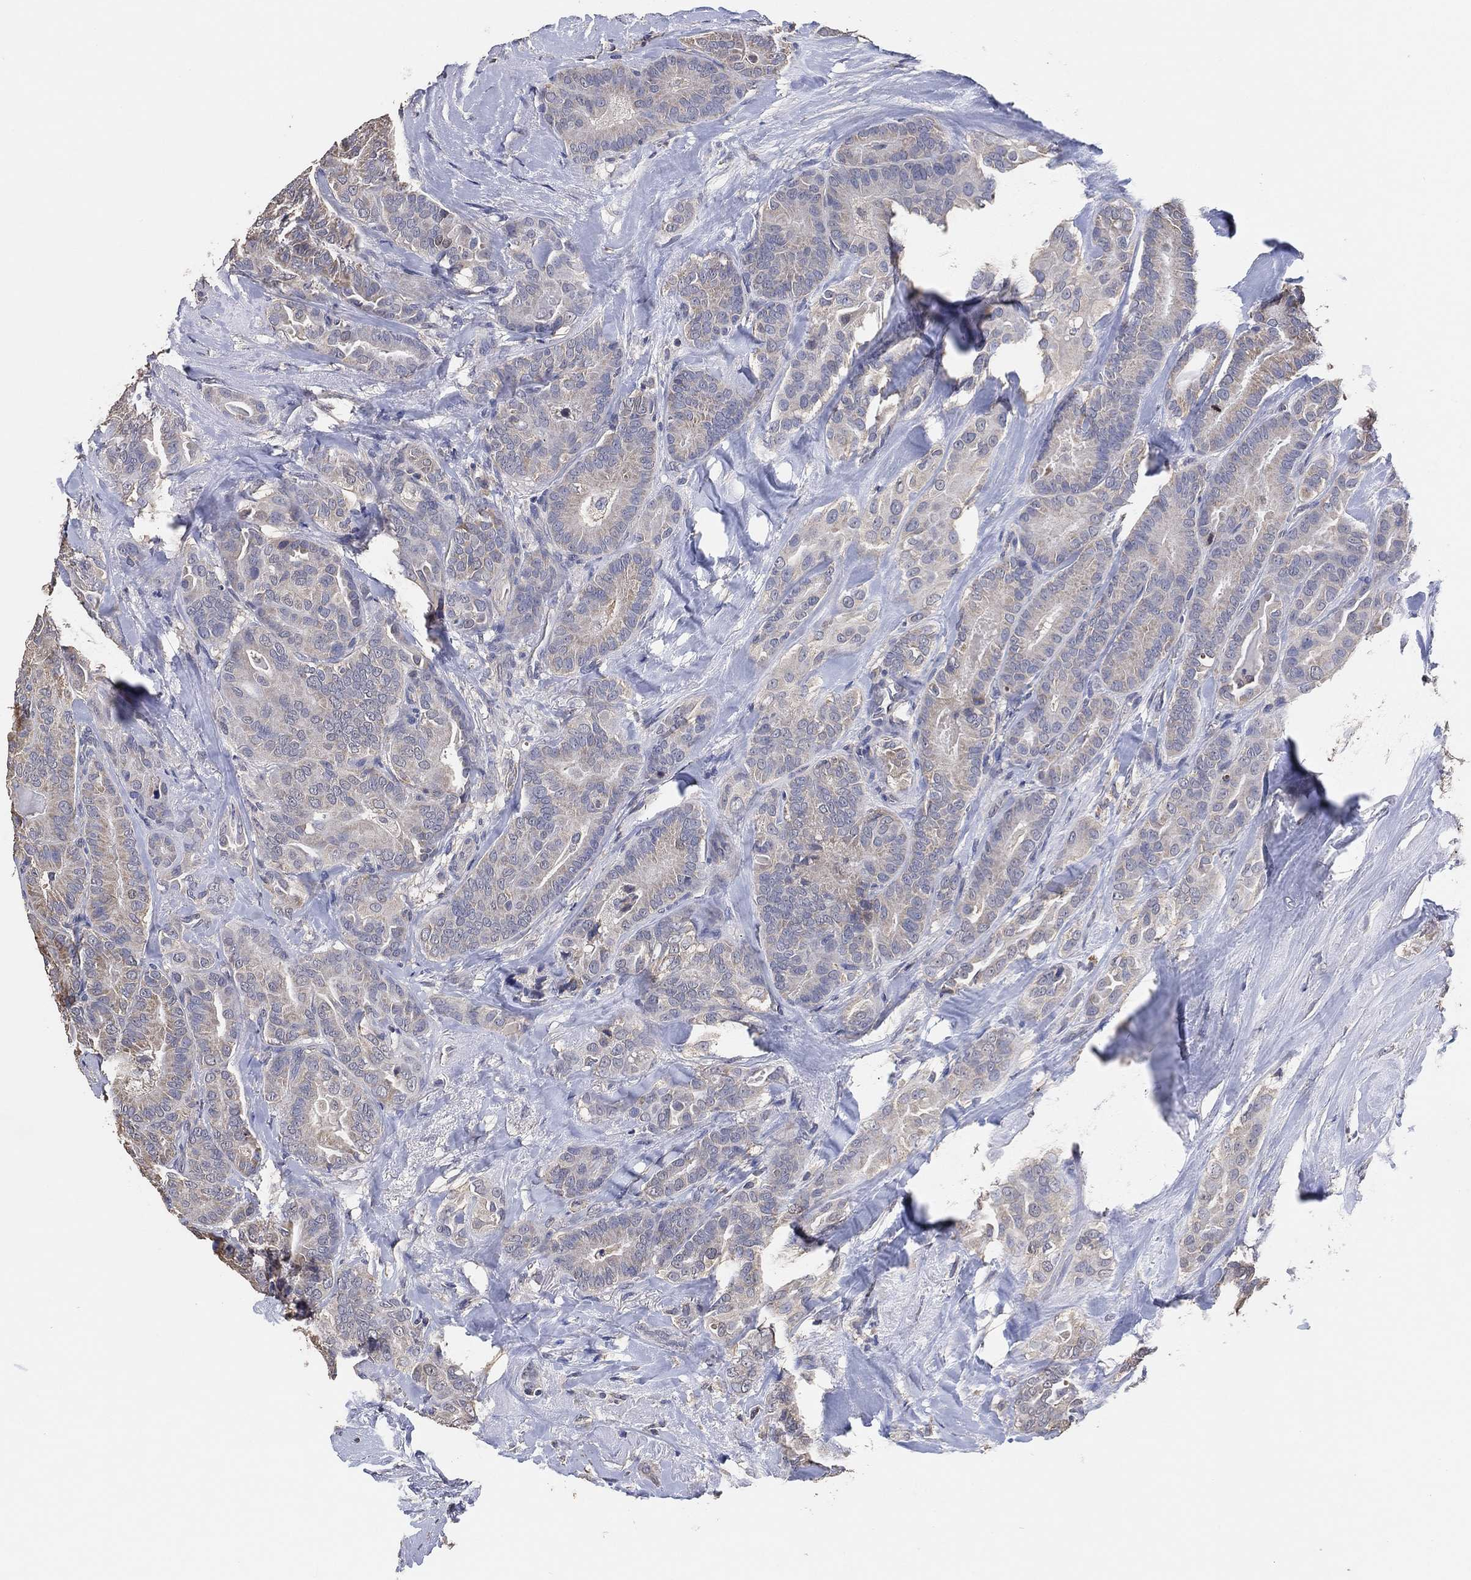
{"staining": {"intensity": "negative", "quantity": "none", "location": "none"}, "tissue": "thyroid cancer", "cell_type": "Tumor cells", "image_type": "cancer", "snomed": [{"axis": "morphology", "description": "Papillary adenocarcinoma, NOS"}, {"axis": "topography", "description": "Thyroid gland"}], "caption": "Thyroid cancer was stained to show a protein in brown. There is no significant expression in tumor cells. (Brightfield microscopy of DAB (3,3'-diaminobenzidine) immunohistochemistry (IHC) at high magnification).", "gene": "KLK5", "patient": {"sex": "male", "age": 61}}